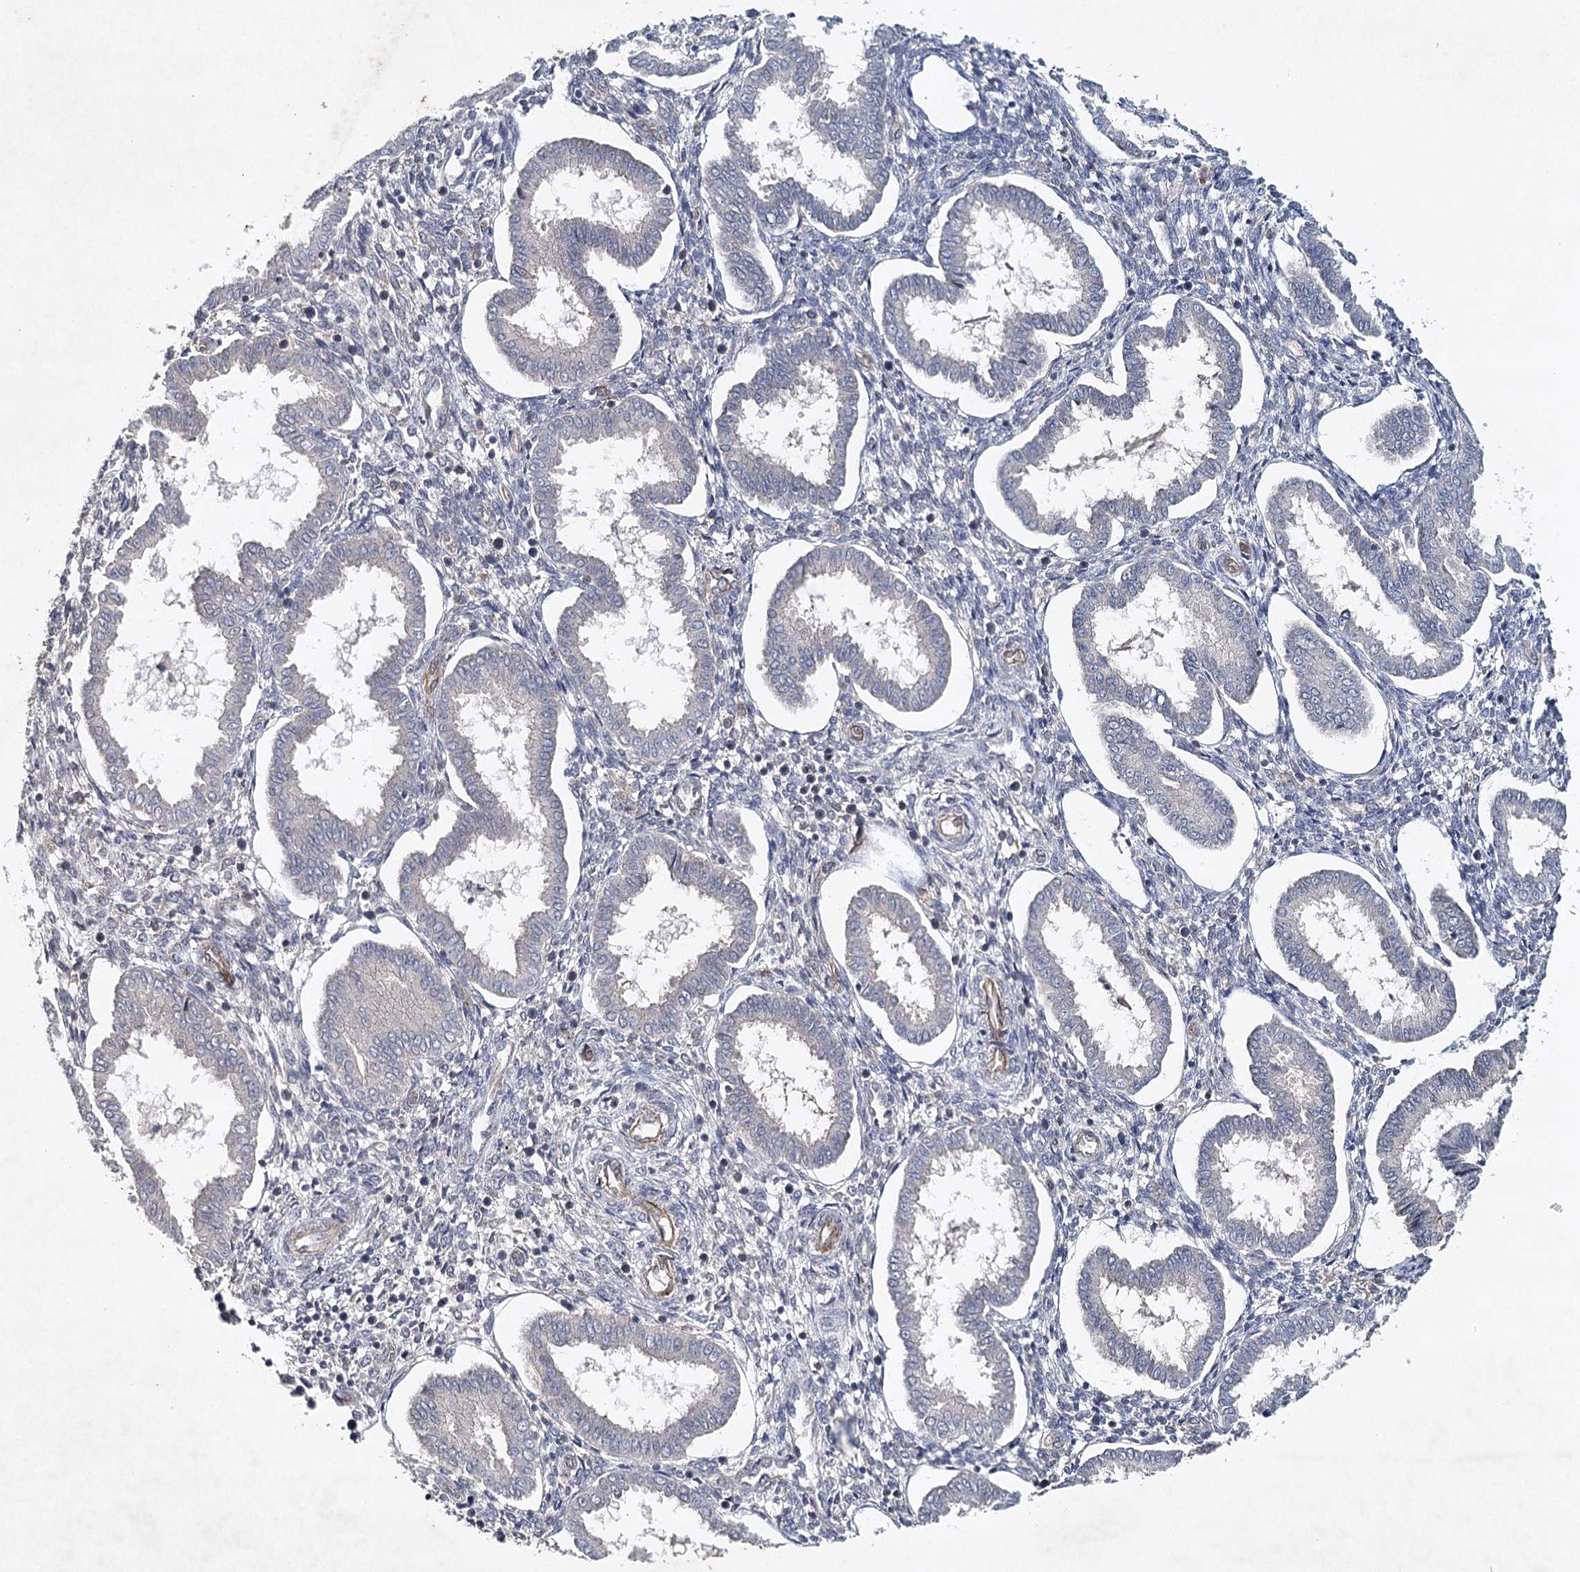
{"staining": {"intensity": "negative", "quantity": "none", "location": "none"}, "tissue": "endometrium", "cell_type": "Cells in endometrial stroma", "image_type": "normal", "snomed": [{"axis": "morphology", "description": "Normal tissue, NOS"}, {"axis": "topography", "description": "Endometrium"}], "caption": "This micrograph is of benign endometrium stained with immunohistochemistry (IHC) to label a protein in brown with the nuclei are counter-stained blue. There is no staining in cells in endometrial stroma. The staining is performed using DAB (3,3'-diaminobenzidine) brown chromogen with nuclei counter-stained in using hematoxylin.", "gene": "SYNPO", "patient": {"sex": "female", "age": 24}}